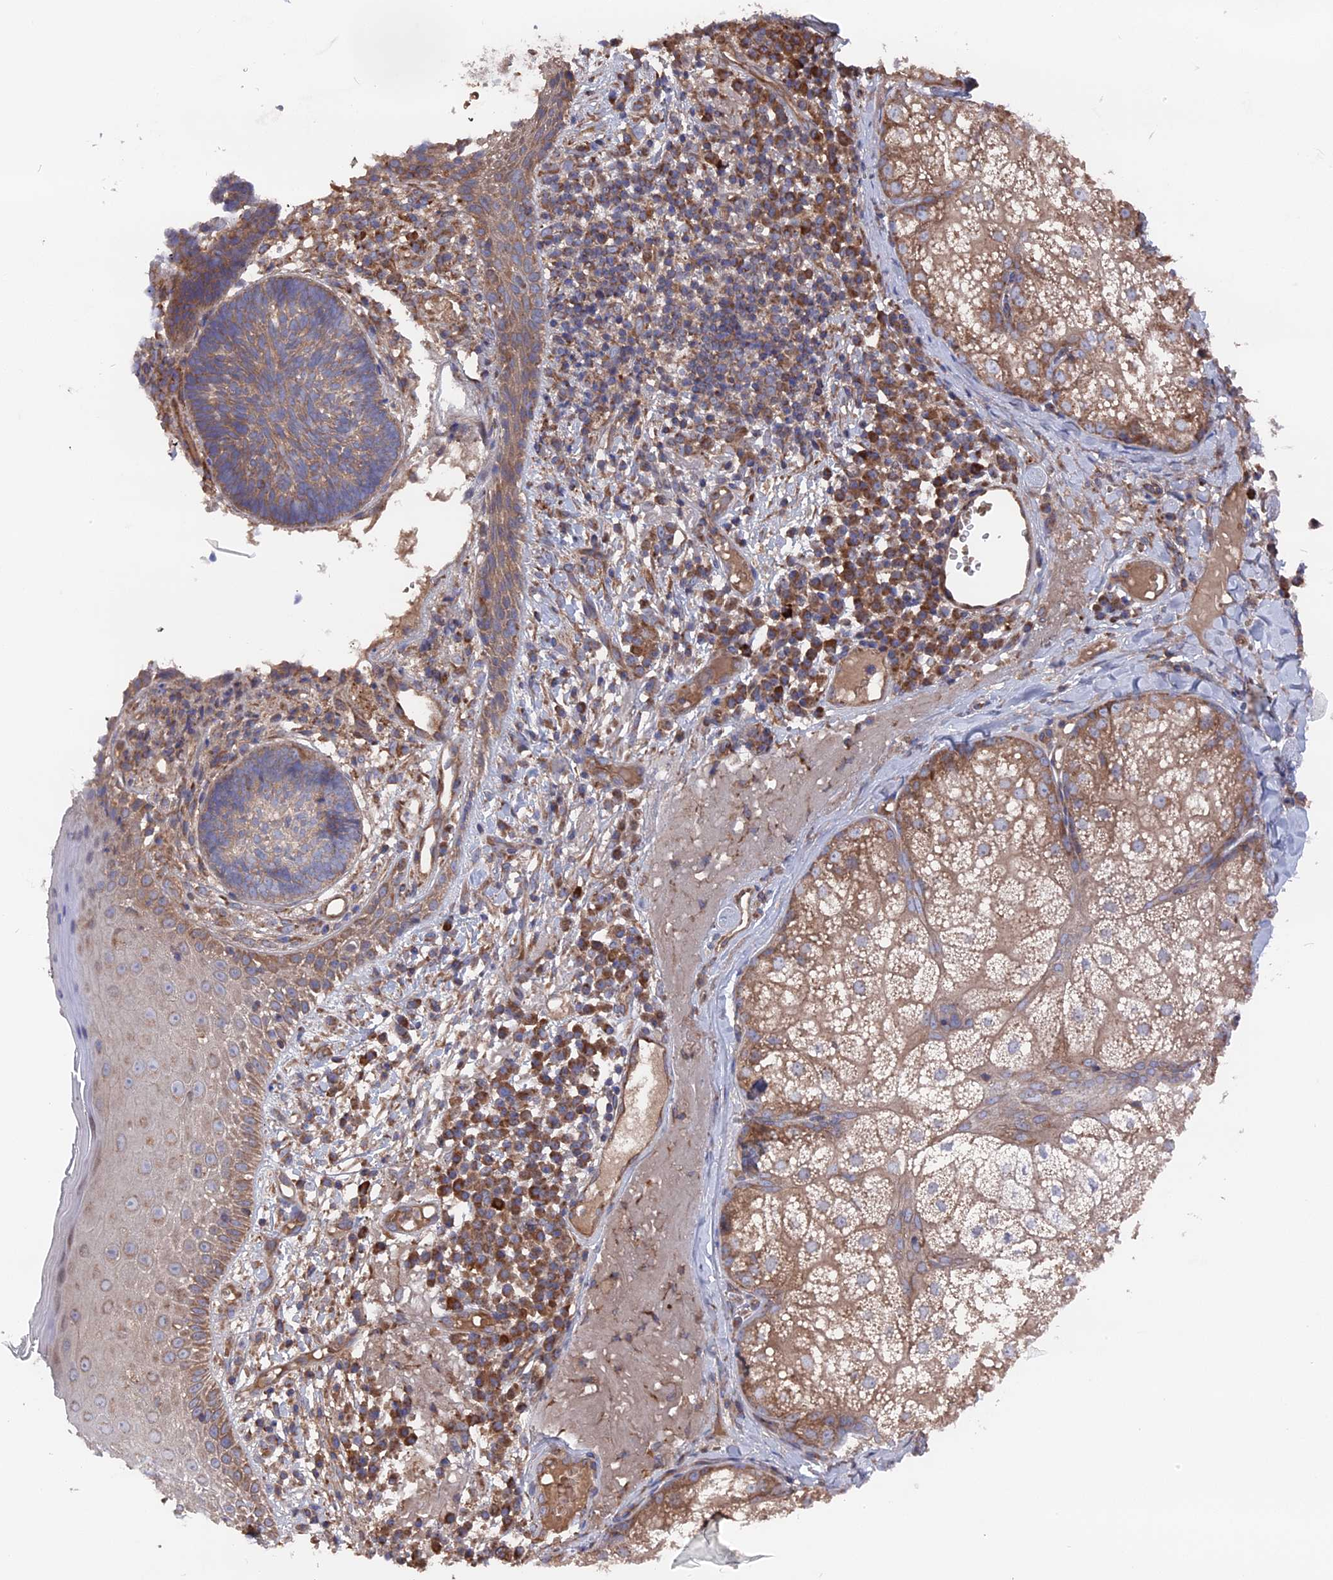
{"staining": {"intensity": "weak", "quantity": ">75%", "location": "cytoplasmic/membranous"}, "tissue": "skin cancer", "cell_type": "Tumor cells", "image_type": "cancer", "snomed": [{"axis": "morphology", "description": "Basal cell carcinoma"}, {"axis": "topography", "description": "Skin"}], "caption": "A histopathology image of skin cancer stained for a protein reveals weak cytoplasmic/membranous brown staining in tumor cells.", "gene": "TELO2", "patient": {"sex": "male", "age": 88}}